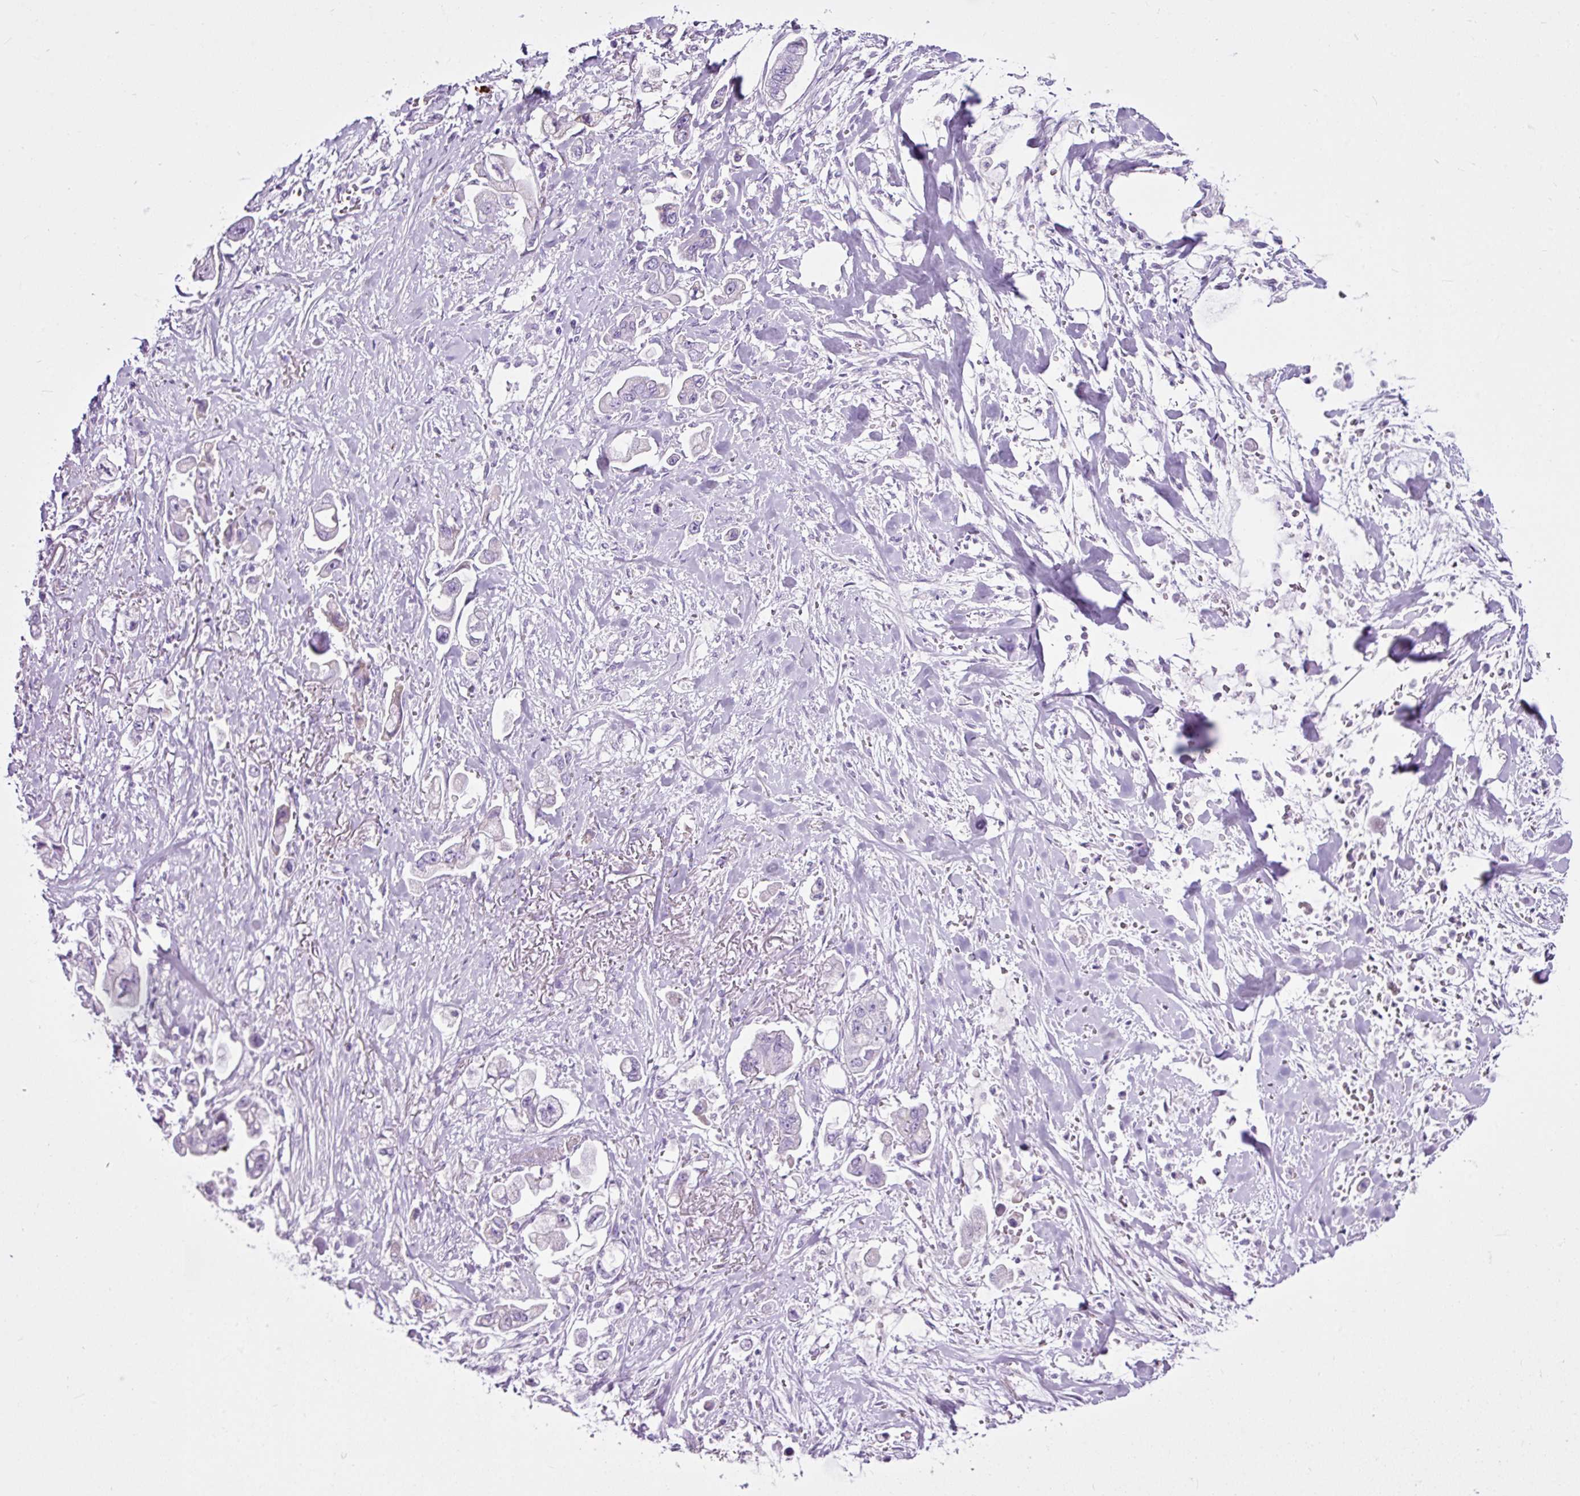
{"staining": {"intensity": "weak", "quantity": "<25%", "location": "cytoplasmic/membranous"}, "tissue": "stomach cancer", "cell_type": "Tumor cells", "image_type": "cancer", "snomed": [{"axis": "morphology", "description": "Adenocarcinoma, NOS"}, {"axis": "topography", "description": "Stomach"}], "caption": "An image of human stomach adenocarcinoma is negative for staining in tumor cells.", "gene": "LILRB4", "patient": {"sex": "male", "age": 62}}